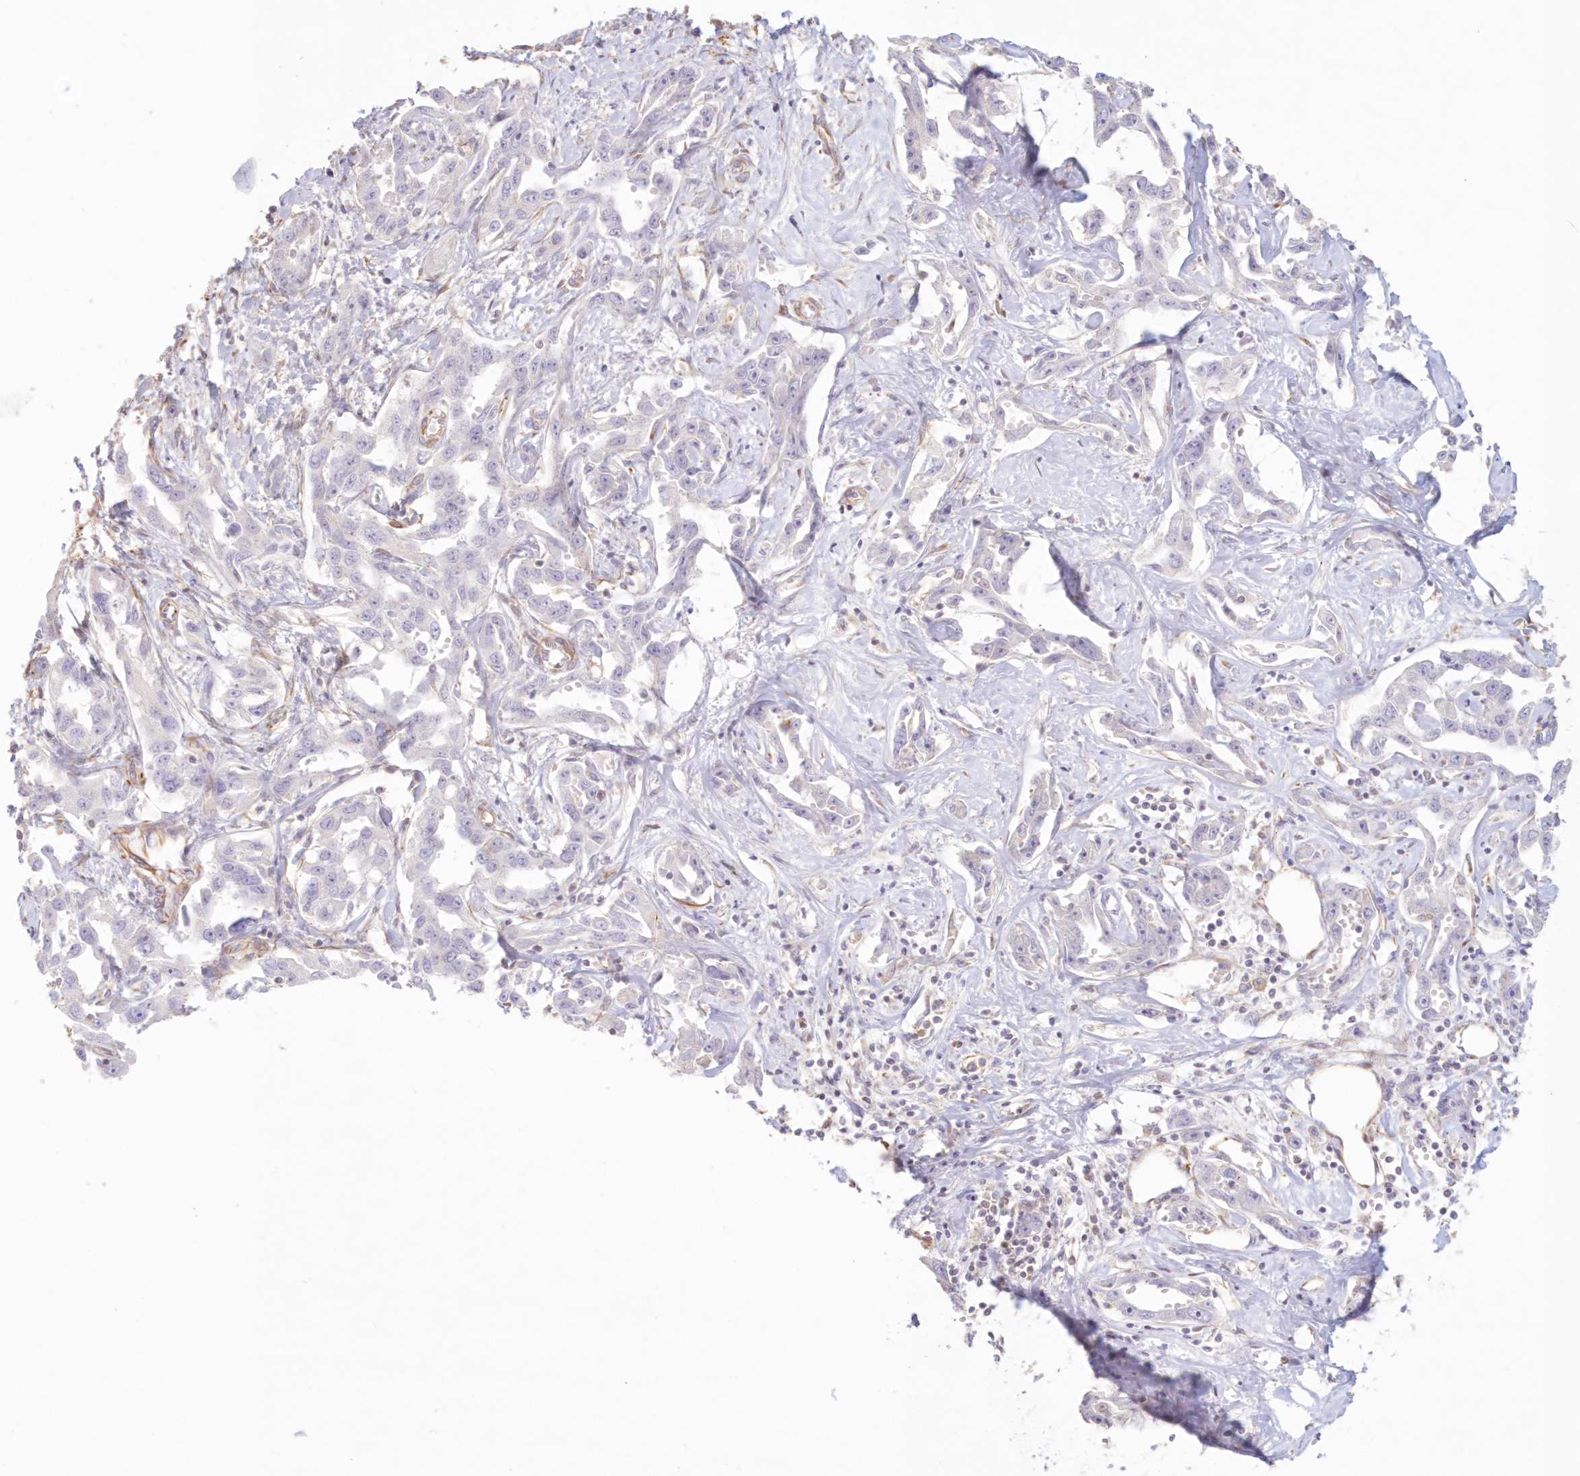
{"staining": {"intensity": "negative", "quantity": "none", "location": "none"}, "tissue": "liver cancer", "cell_type": "Tumor cells", "image_type": "cancer", "snomed": [{"axis": "morphology", "description": "Cholangiocarcinoma"}, {"axis": "topography", "description": "Liver"}], "caption": "DAB (3,3'-diaminobenzidine) immunohistochemical staining of liver cancer shows no significant staining in tumor cells. The staining is performed using DAB brown chromogen with nuclei counter-stained in using hematoxylin.", "gene": "DMRTB1", "patient": {"sex": "male", "age": 59}}